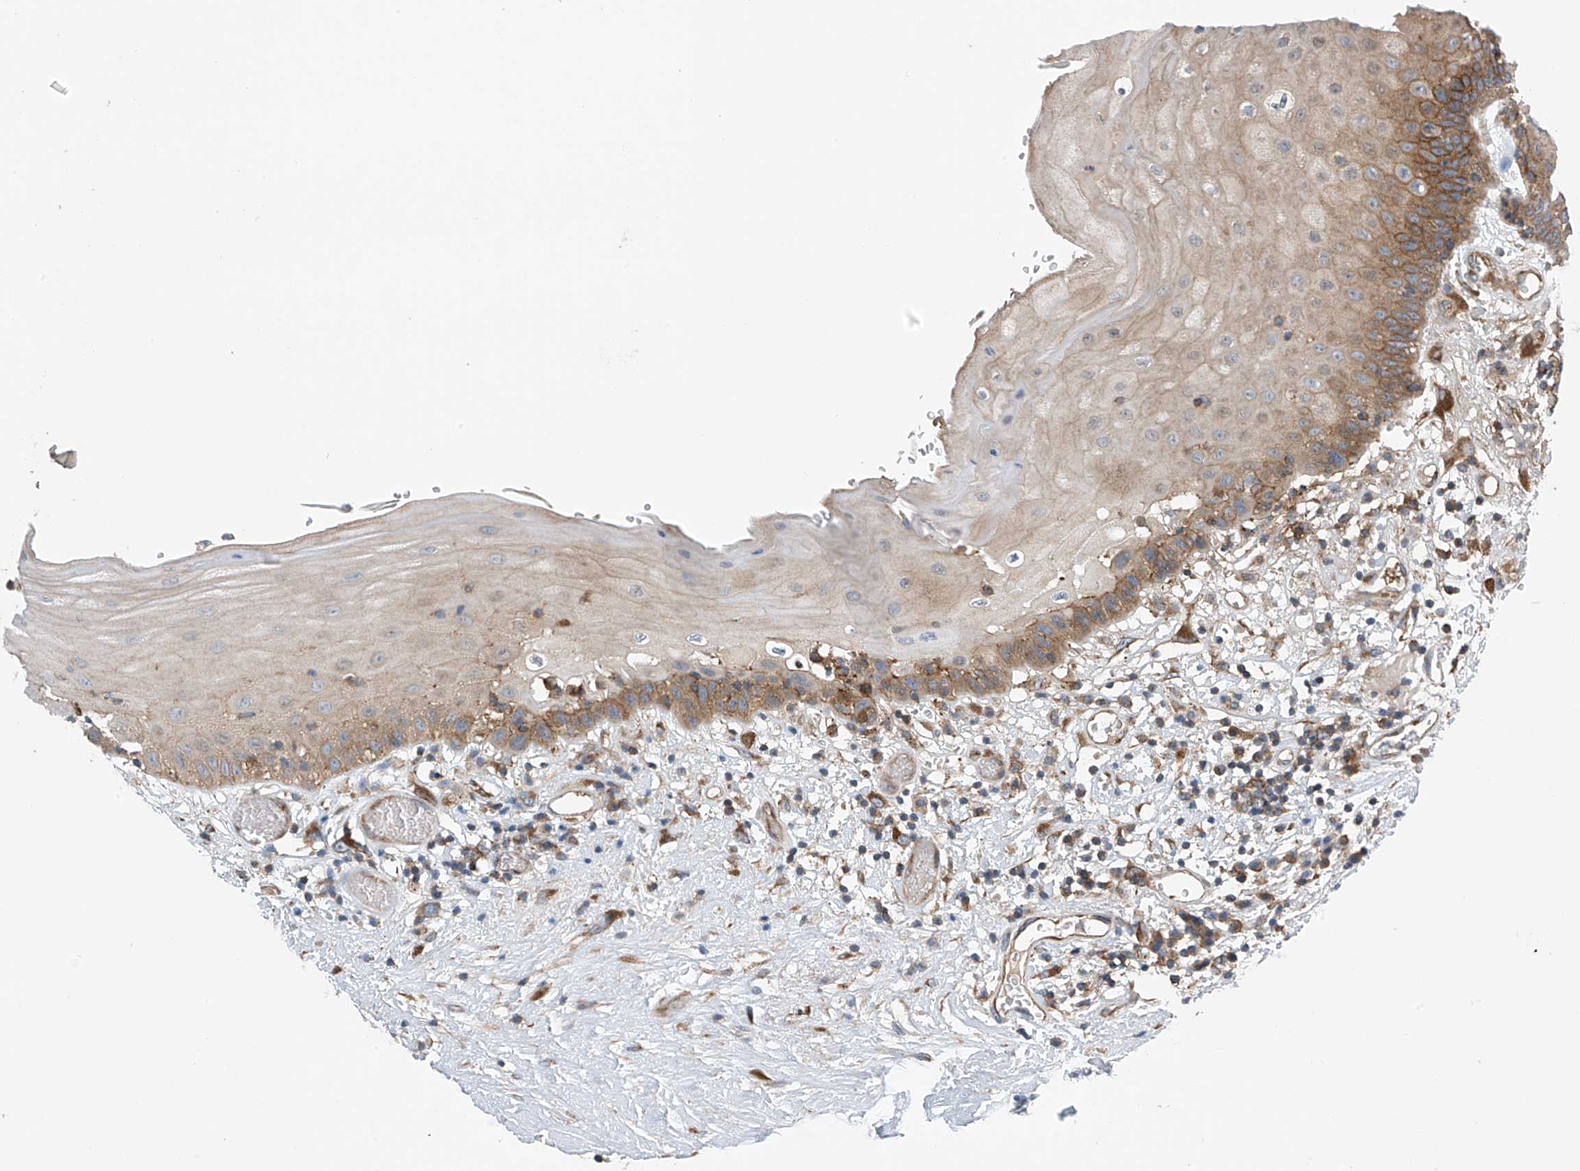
{"staining": {"intensity": "moderate", "quantity": "25%-75%", "location": "cytoplasmic/membranous"}, "tissue": "oral mucosa", "cell_type": "Squamous epithelial cells", "image_type": "normal", "snomed": [{"axis": "morphology", "description": "Normal tissue, NOS"}, {"axis": "topography", "description": "Oral tissue"}], "caption": "This micrograph displays IHC staining of normal oral mucosa, with medium moderate cytoplasmic/membranous positivity in approximately 25%-75% of squamous epithelial cells.", "gene": "SLC1A5", "patient": {"sex": "female", "age": 76}}